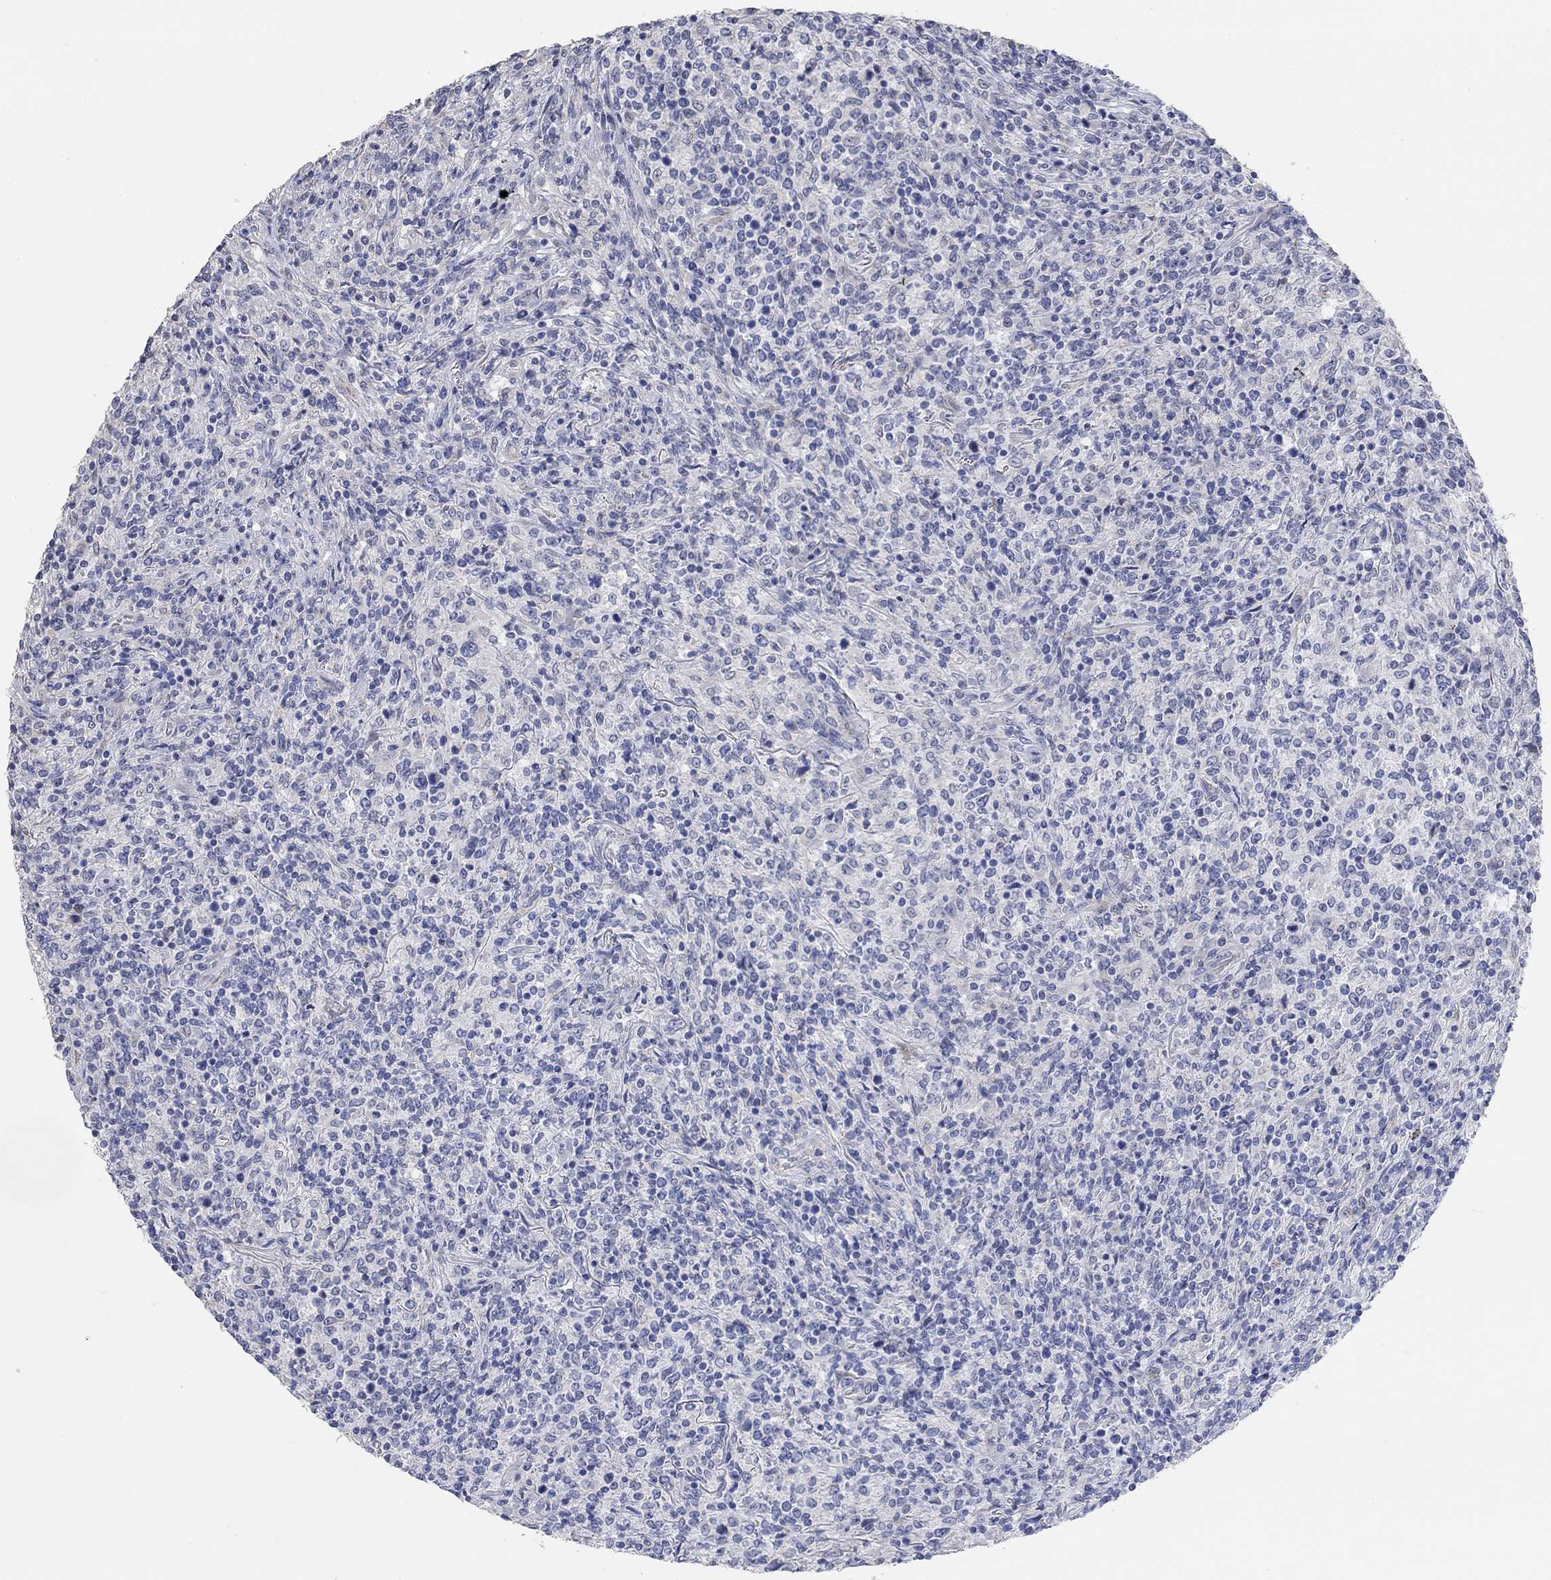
{"staining": {"intensity": "negative", "quantity": "none", "location": "none"}, "tissue": "lymphoma", "cell_type": "Tumor cells", "image_type": "cancer", "snomed": [{"axis": "morphology", "description": "Malignant lymphoma, non-Hodgkin's type, High grade"}, {"axis": "topography", "description": "Lung"}], "caption": "Tumor cells show no significant positivity in lymphoma.", "gene": "NLRP14", "patient": {"sex": "male", "age": 79}}